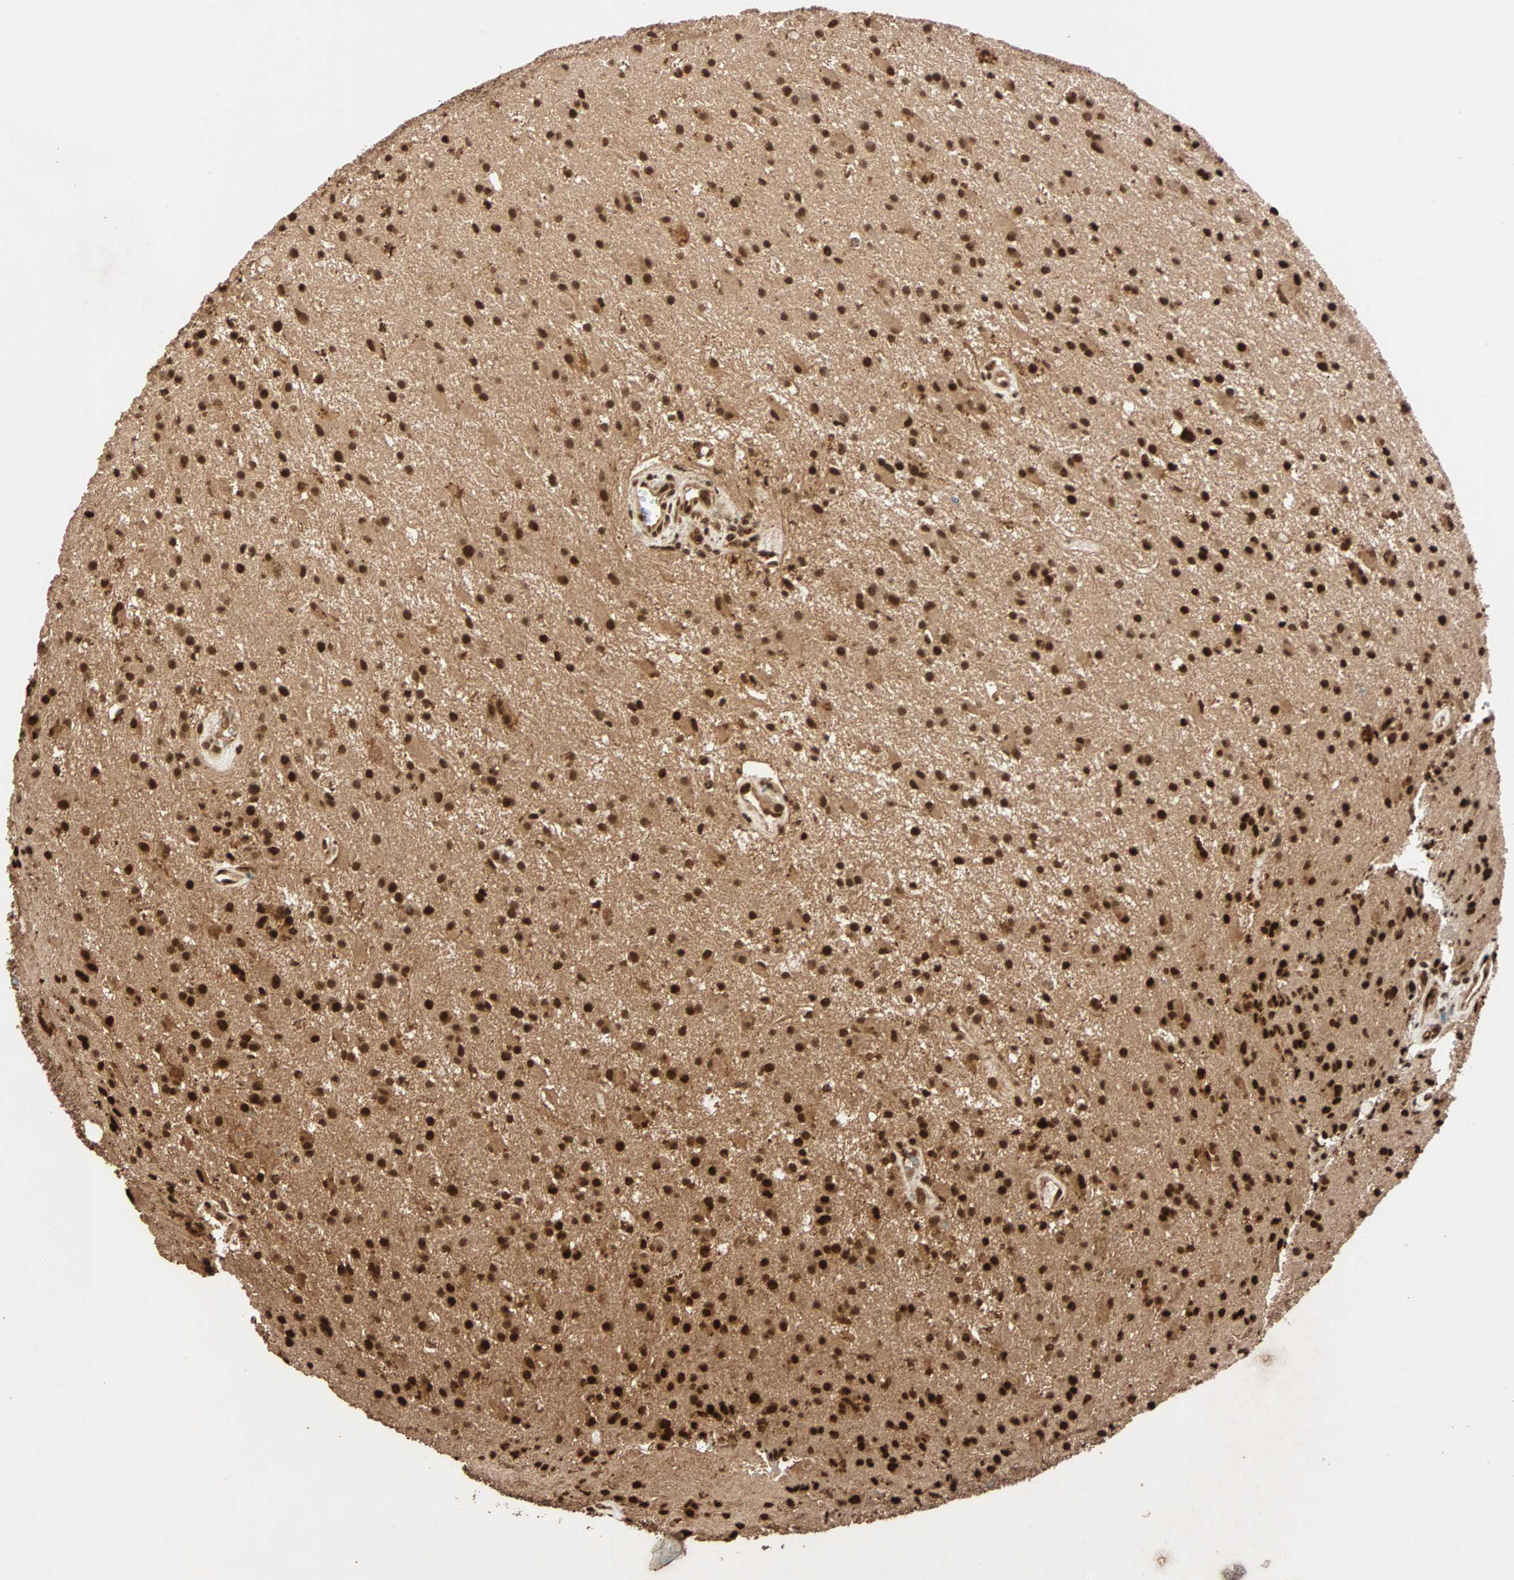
{"staining": {"intensity": "strong", "quantity": ">75%", "location": "nuclear"}, "tissue": "glioma", "cell_type": "Tumor cells", "image_type": "cancer", "snomed": [{"axis": "morphology", "description": "Glioma, malignant, Low grade"}, {"axis": "topography", "description": "Brain"}], "caption": "Malignant glioma (low-grade) stained with DAB immunohistochemistry demonstrates high levels of strong nuclear positivity in about >75% of tumor cells.", "gene": "ALKBH5", "patient": {"sex": "male", "age": 58}}